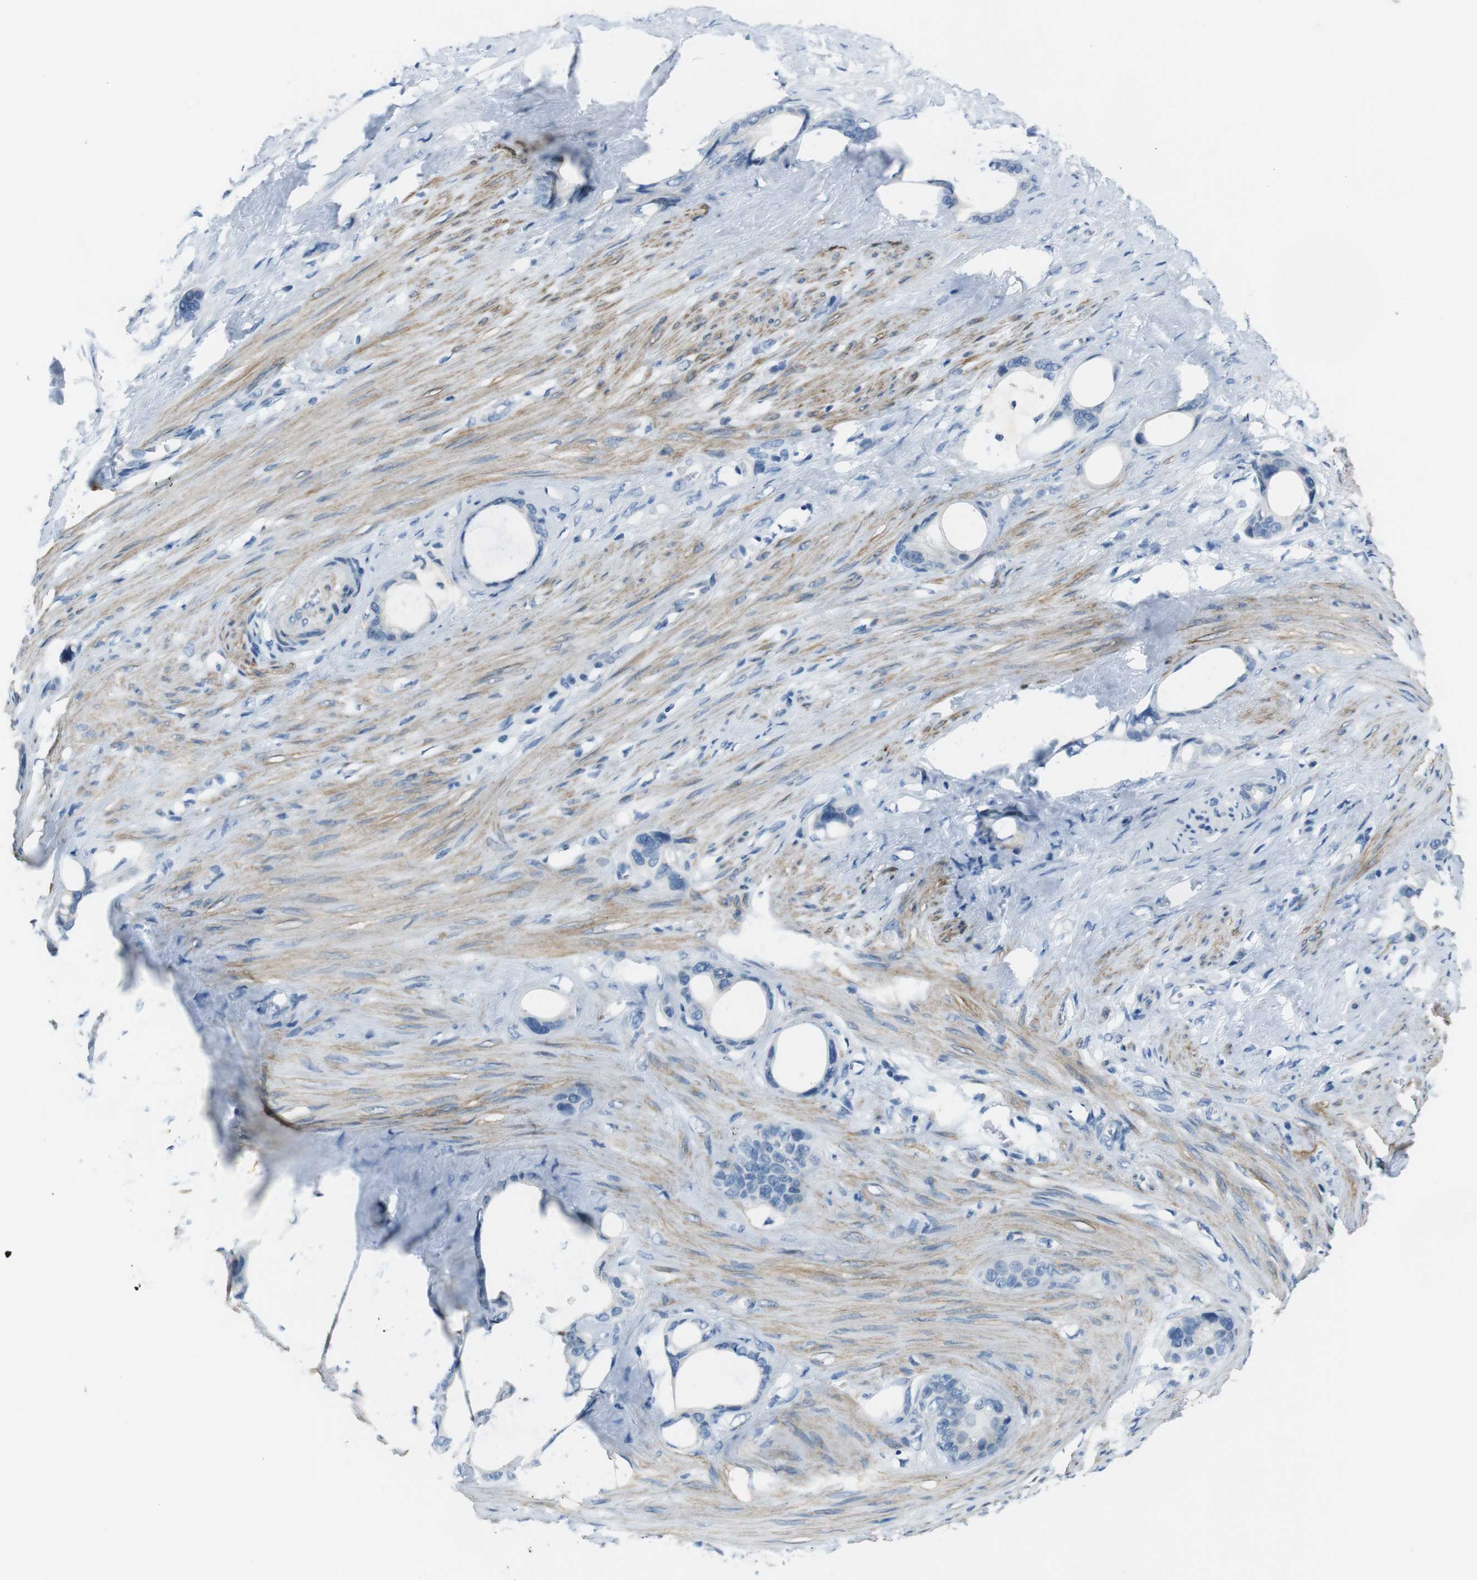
{"staining": {"intensity": "negative", "quantity": "none", "location": "none"}, "tissue": "stomach cancer", "cell_type": "Tumor cells", "image_type": "cancer", "snomed": [{"axis": "morphology", "description": "Adenocarcinoma, NOS"}, {"axis": "topography", "description": "Stomach"}], "caption": "This histopathology image is of stomach adenocarcinoma stained with IHC to label a protein in brown with the nuclei are counter-stained blue. There is no expression in tumor cells. Brightfield microscopy of immunohistochemistry stained with DAB (brown) and hematoxylin (blue), captured at high magnification.", "gene": "HRH2", "patient": {"sex": "female", "age": 75}}